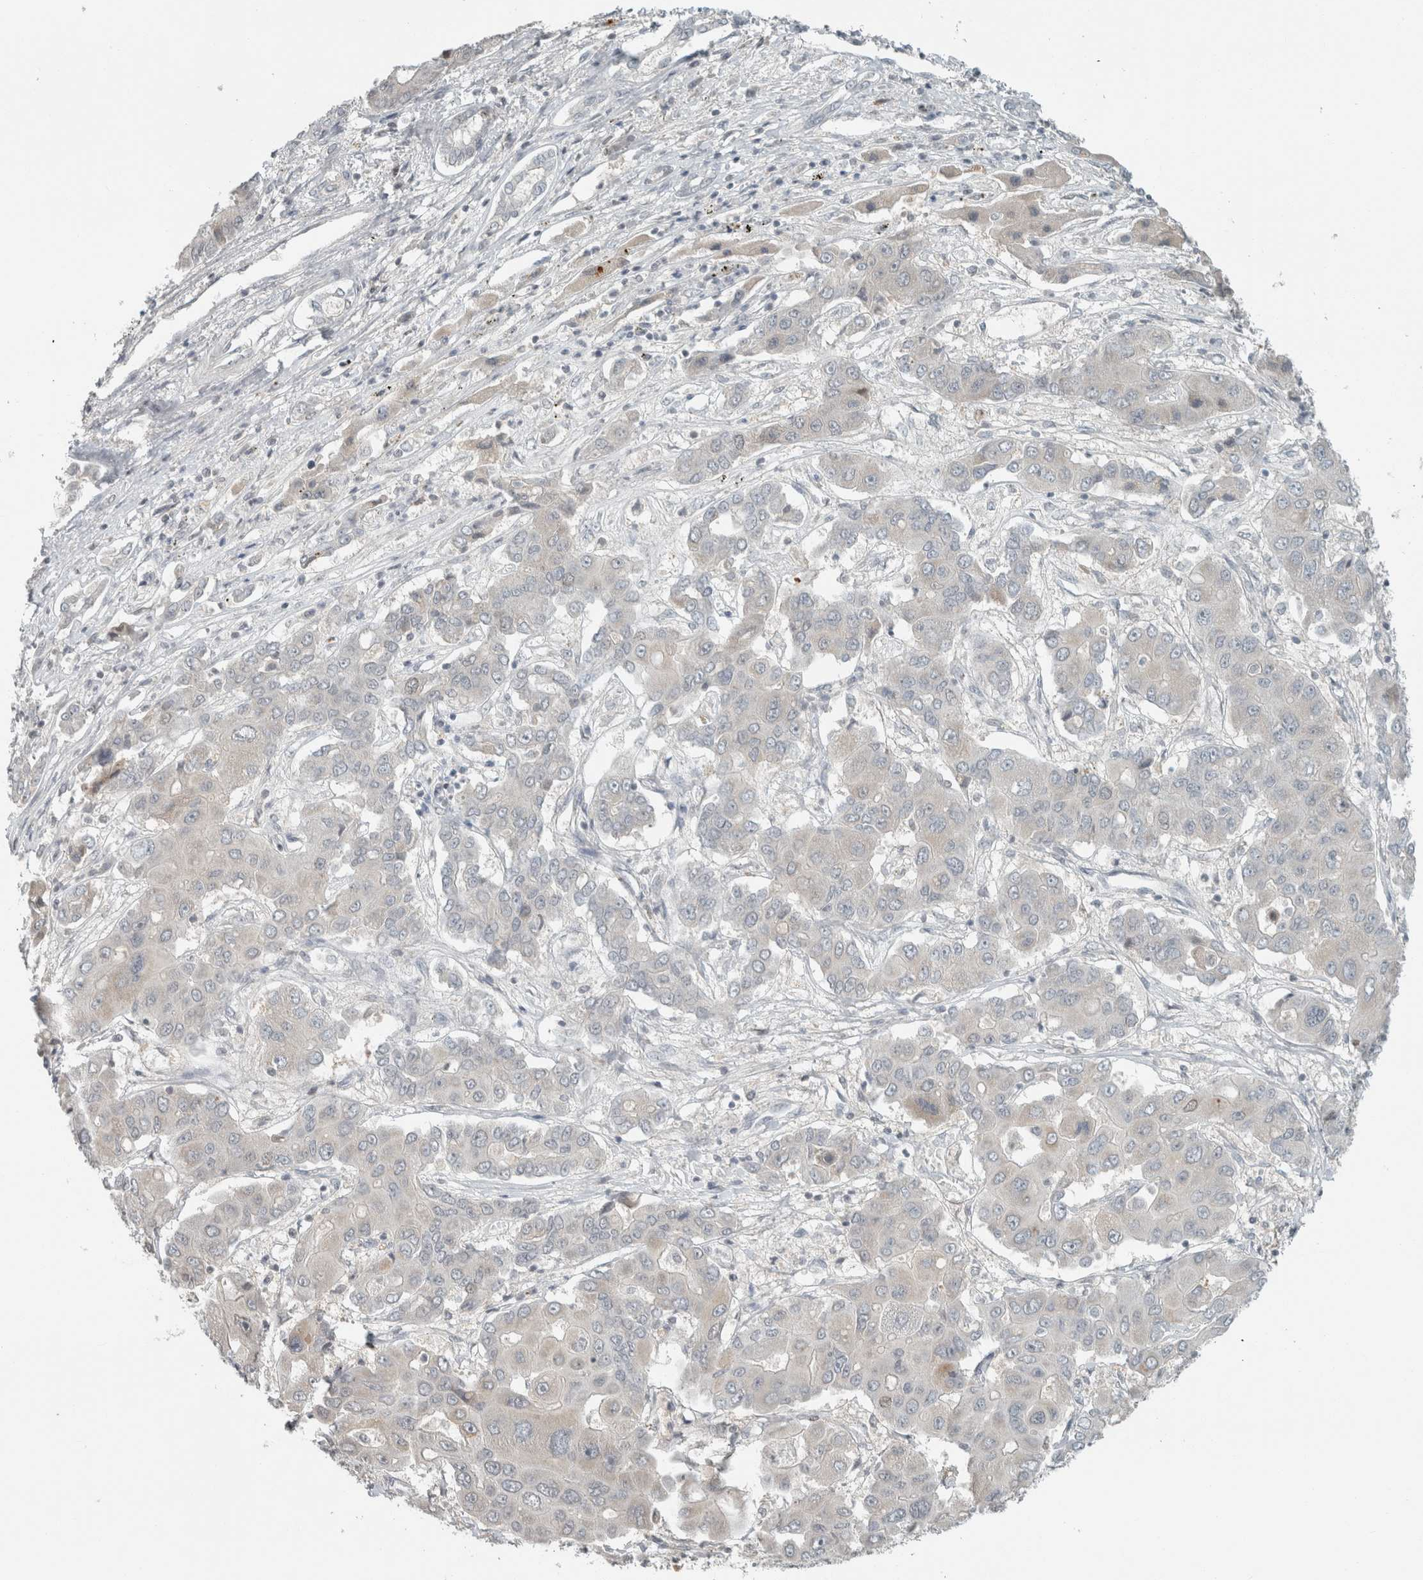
{"staining": {"intensity": "negative", "quantity": "none", "location": "none"}, "tissue": "liver cancer", "cell_type": "Tumor cells", "image_type": "cancer", "snomed": [{"axis": "morphology", "description": "Cholangiocarcinoma"}, {"axis": "topography", "description": "Liver"}], "caption": "Liver cancer stained for a protein using immunohistochemistry reveals no staining tumor cells.", "gene": "TRIT1", "patient": {"sex": "male", "age": 67}}